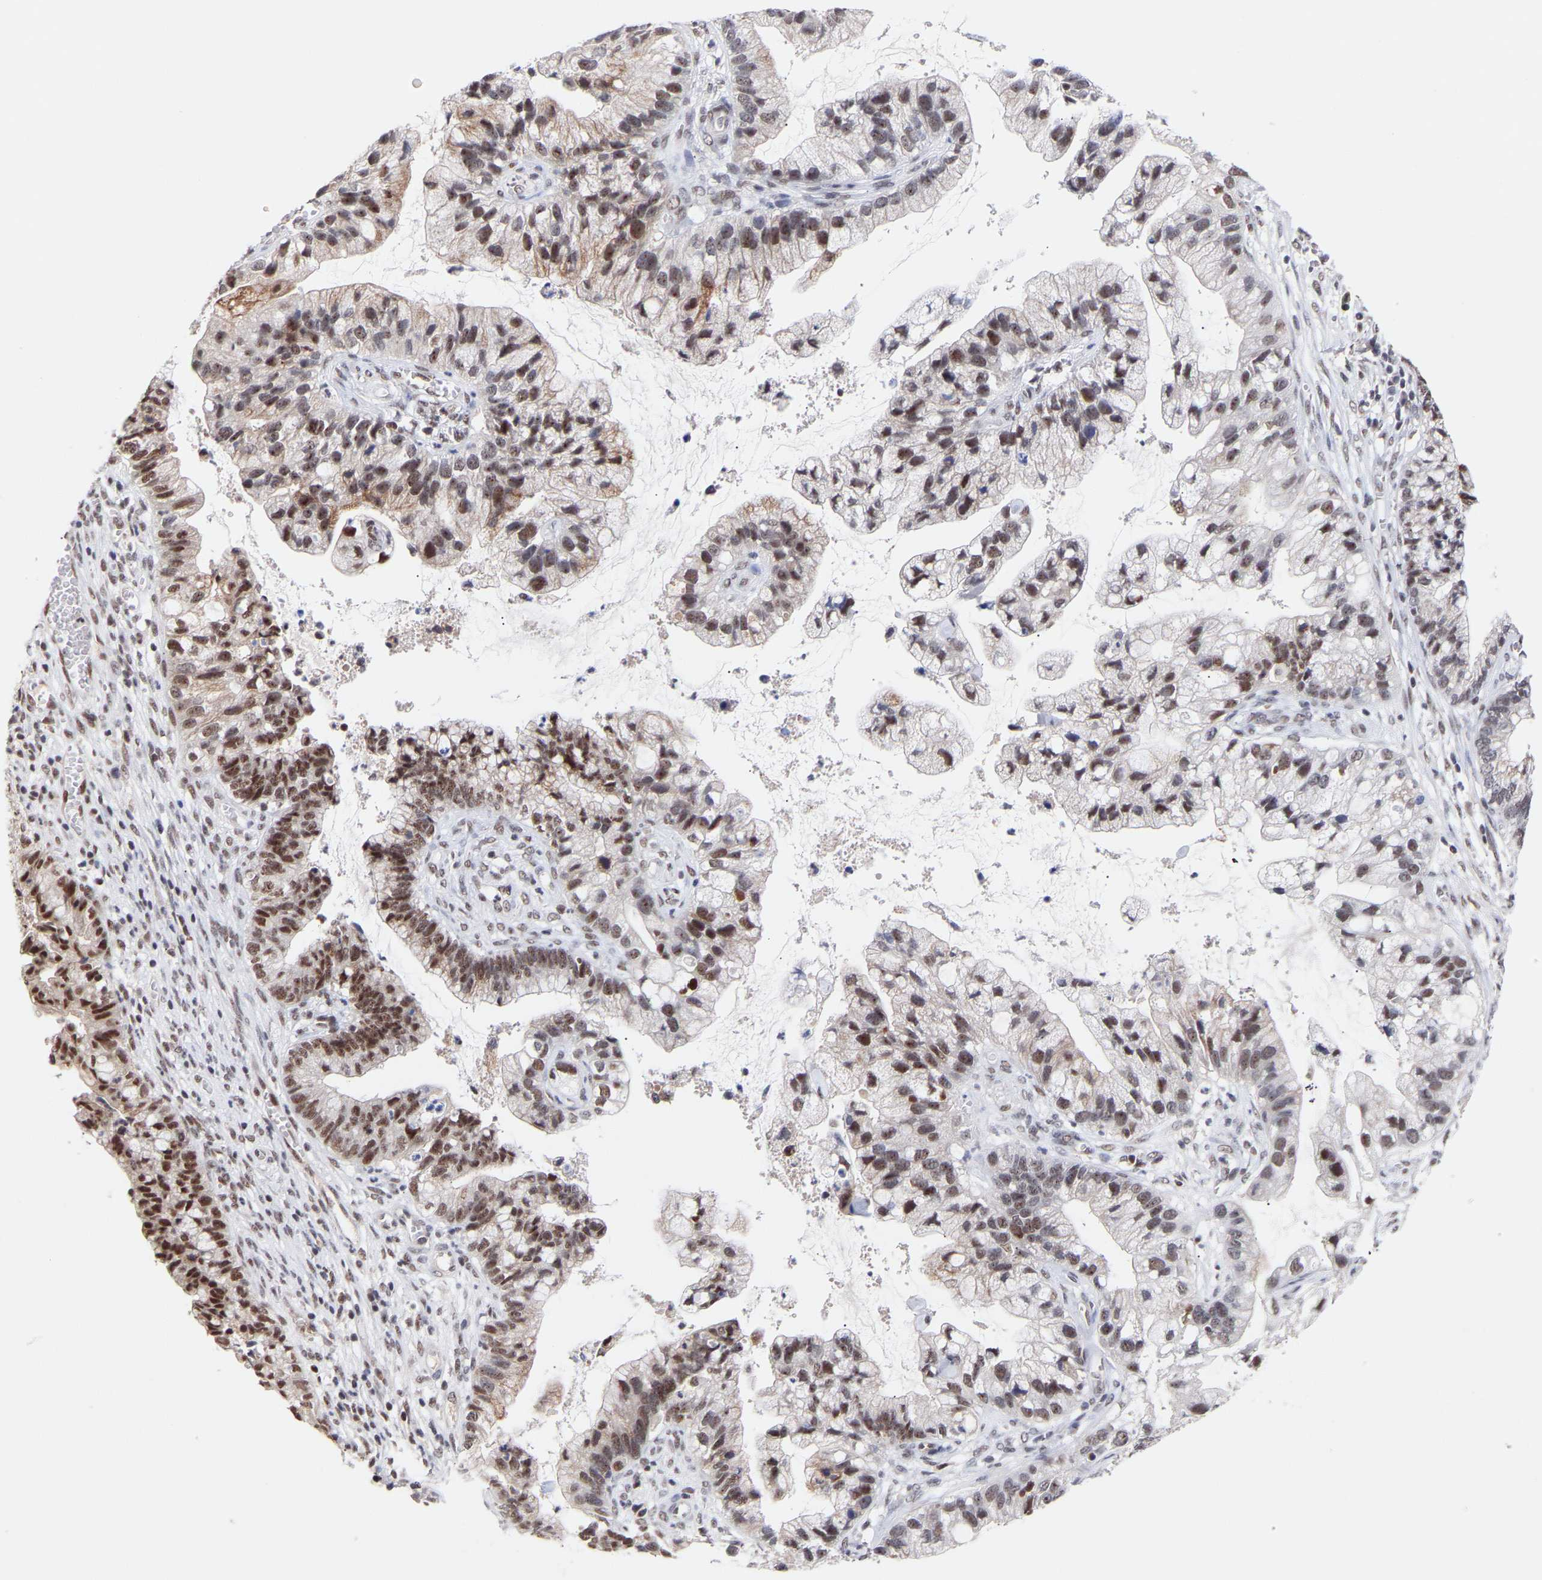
{"staining": {"intensity": "moderate", "quantity": "25%-75%", "location": "nuclear"}, "tissue": "cervical cancer", "cell_type": "Tumor cells", "image_type": "cancer", "snomed": [{"axis": "morphology", "description": "Adenocarcinoma, NOS"}, {"axis": "topography", "description": "Cervix"}], "caption": "A brown stain labels moderate nuclear staining of a protein in human cervical adenocarcinoma tumor cells. (Brightfield microscopy of DAB IHC at high magnification).", "gene": "RBM15", "patient": {"sex": "female", "age": 44}}